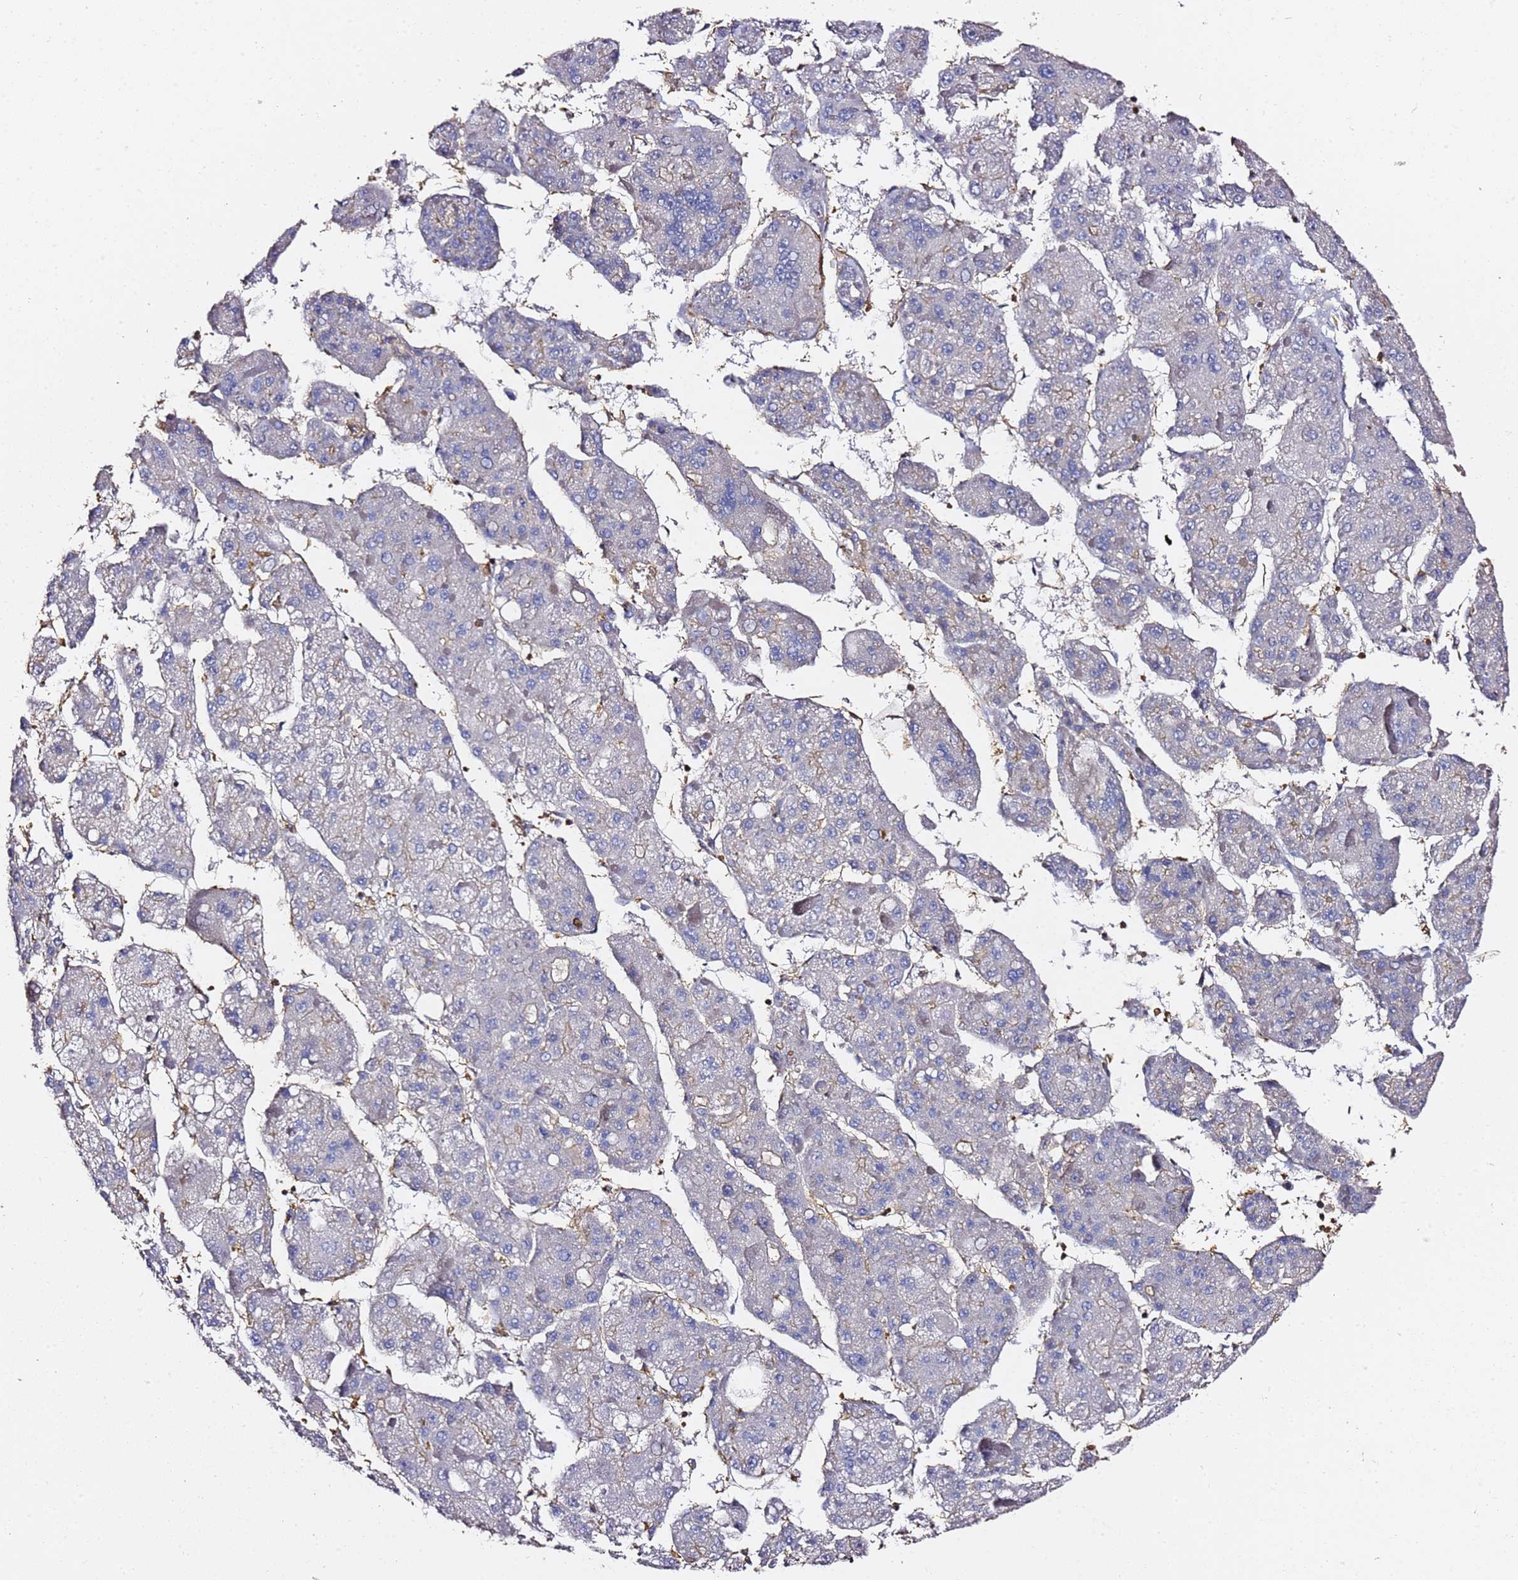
{"staining": {"intensity": "negative", "quantity": "none", "location": "none"}, "tissue": "liver cancer", "cell_type": "Tumor cells", "image_type": "cancer", "snomed": [{"axis": "morphology", "description": "Carcinoma, Hepatocellular, NOS"}, {"axis": "topography", "description": "Liver"}], "caption": "An immunohistochemistry micrograph of liver hepatocellular carcinoma is shown. There is no staining in tumor cells of liver hepatocellular carcinoma. (DAB IHC with hematoxylin counter stain).", "gene": "ZFP36L2", "patient": {"sex": "female", "age": 73}}